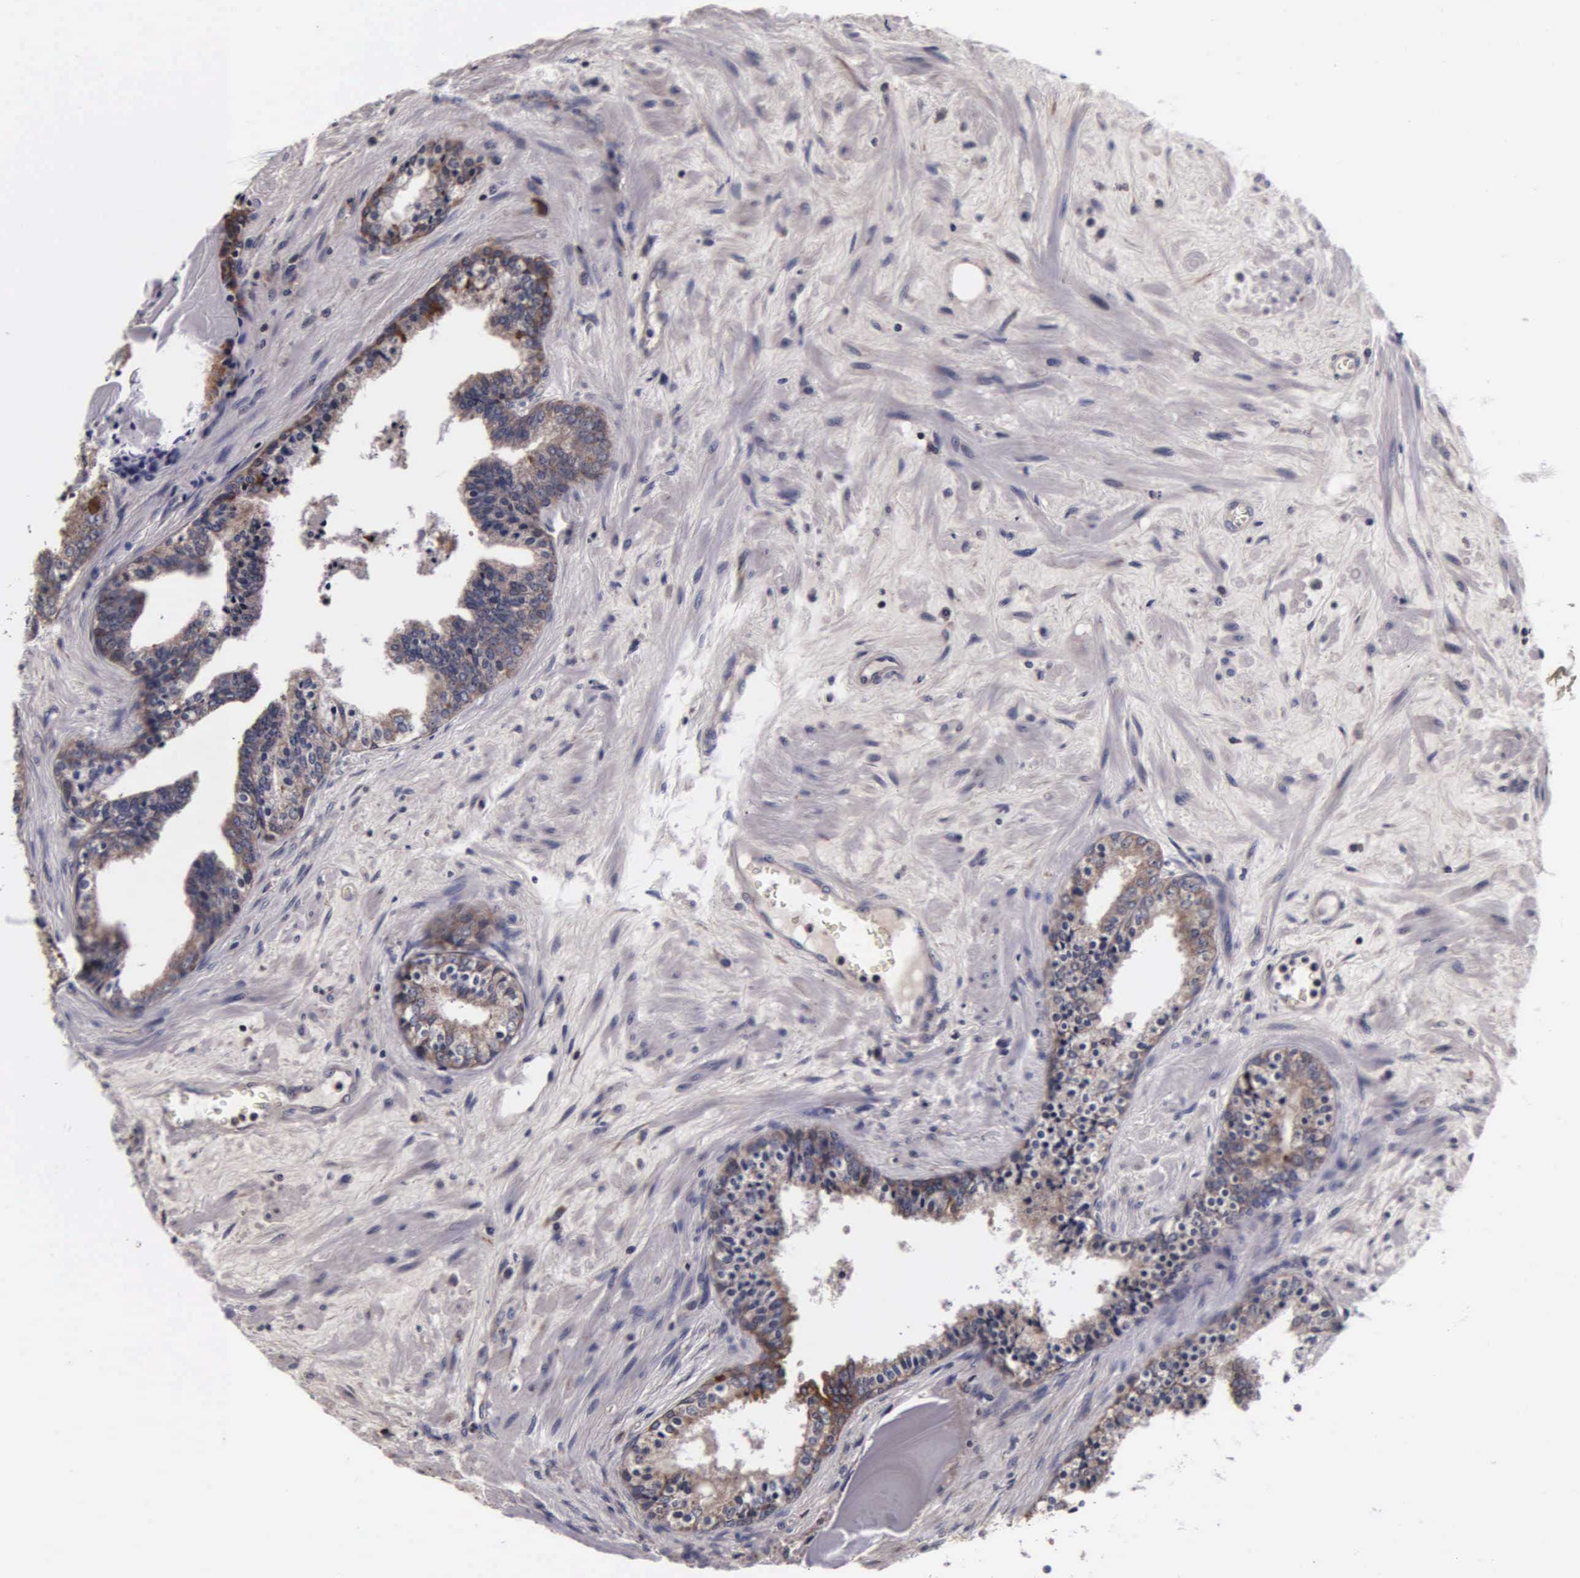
{"staining": {"intensity": "weak", "quantity": ">75%", "location": "cytoplasmic/membranous"}, "tissue": "prostate", "cell_type": "Glandular cells", "image_type": "normal", "snomed": [{"axis": "morphology", "description": "Normal tissue, NOS"}, {"axis": "topography", "description": "Prostate"}], "caption": "Glandular cells reveal low levels of weak cytoplasmic/membranous staining in about >75% of cells in unremarkable prostate. Using DAB (3,3'-diaminobenzidine) (brown) and hematoxylin (blue) stains, captured at high magnification using brightfield microscopy.", "gene": "PSMA3", "patient": {"sex": "male", "age": 65}}